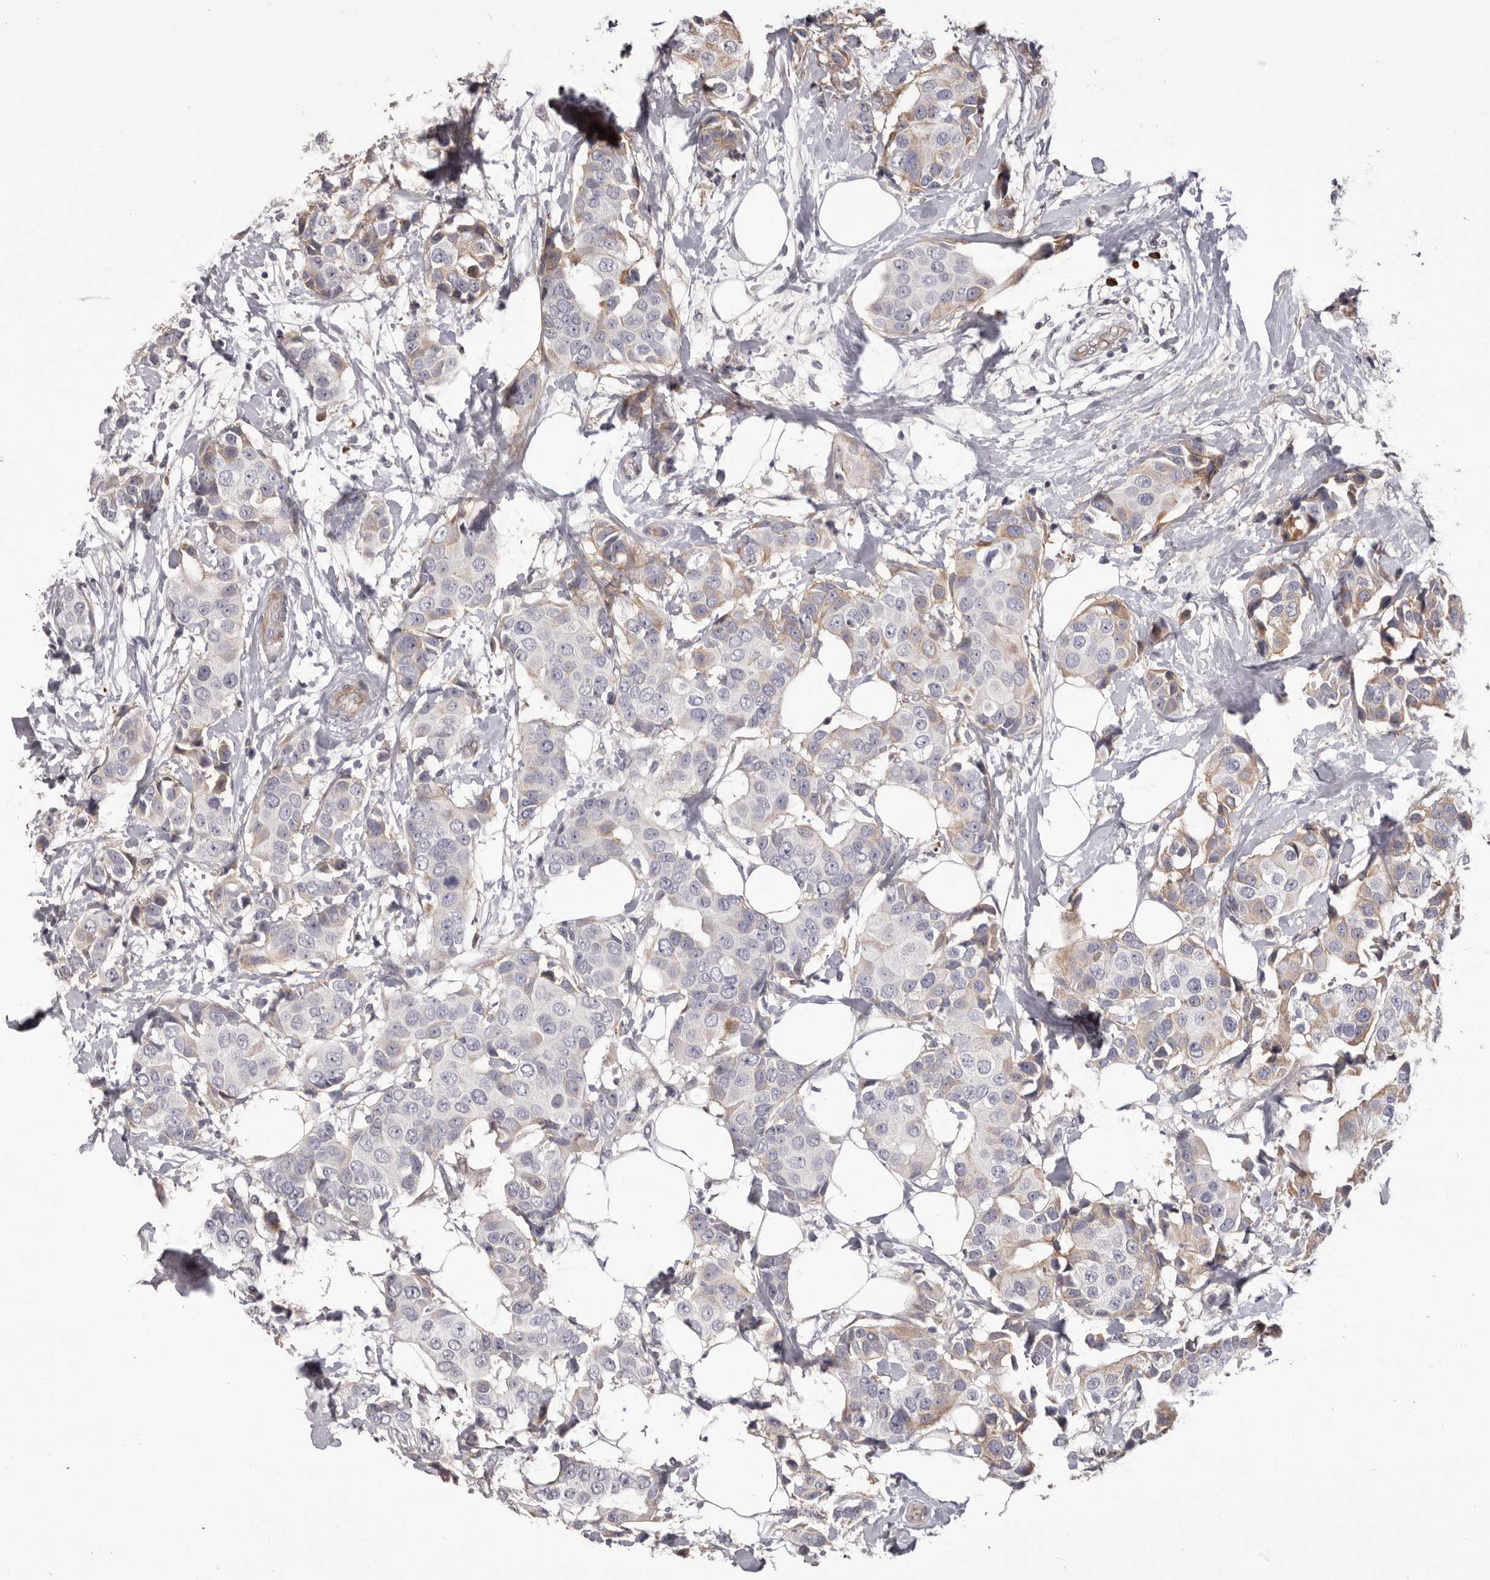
{"staining": {"intensity": "weak", "quantity": "<25%", "location": "cytoplasmic/membranous"}, "tissue": "breast cancer", "cell_type": "Tumor cells", "image_type": "cancer", "snomed": [{"axis": "morphology", "description": "Normal tissue, NOS"}, {"axis": "morphology", "description": "Duct carcinoma"}, {"axis": "topography", "description": "Breast"}], "caption": "Breast cancer was stained to show a protein in brown. There is no significant staining in tumor cells. Brightfield microscopy of immunohistochemistry stained with DAB (brown) and hematoxylin (blue), captured at high magnification.", "gene": "OTUD3", "patient": {"sex": "female", "age": 39}}